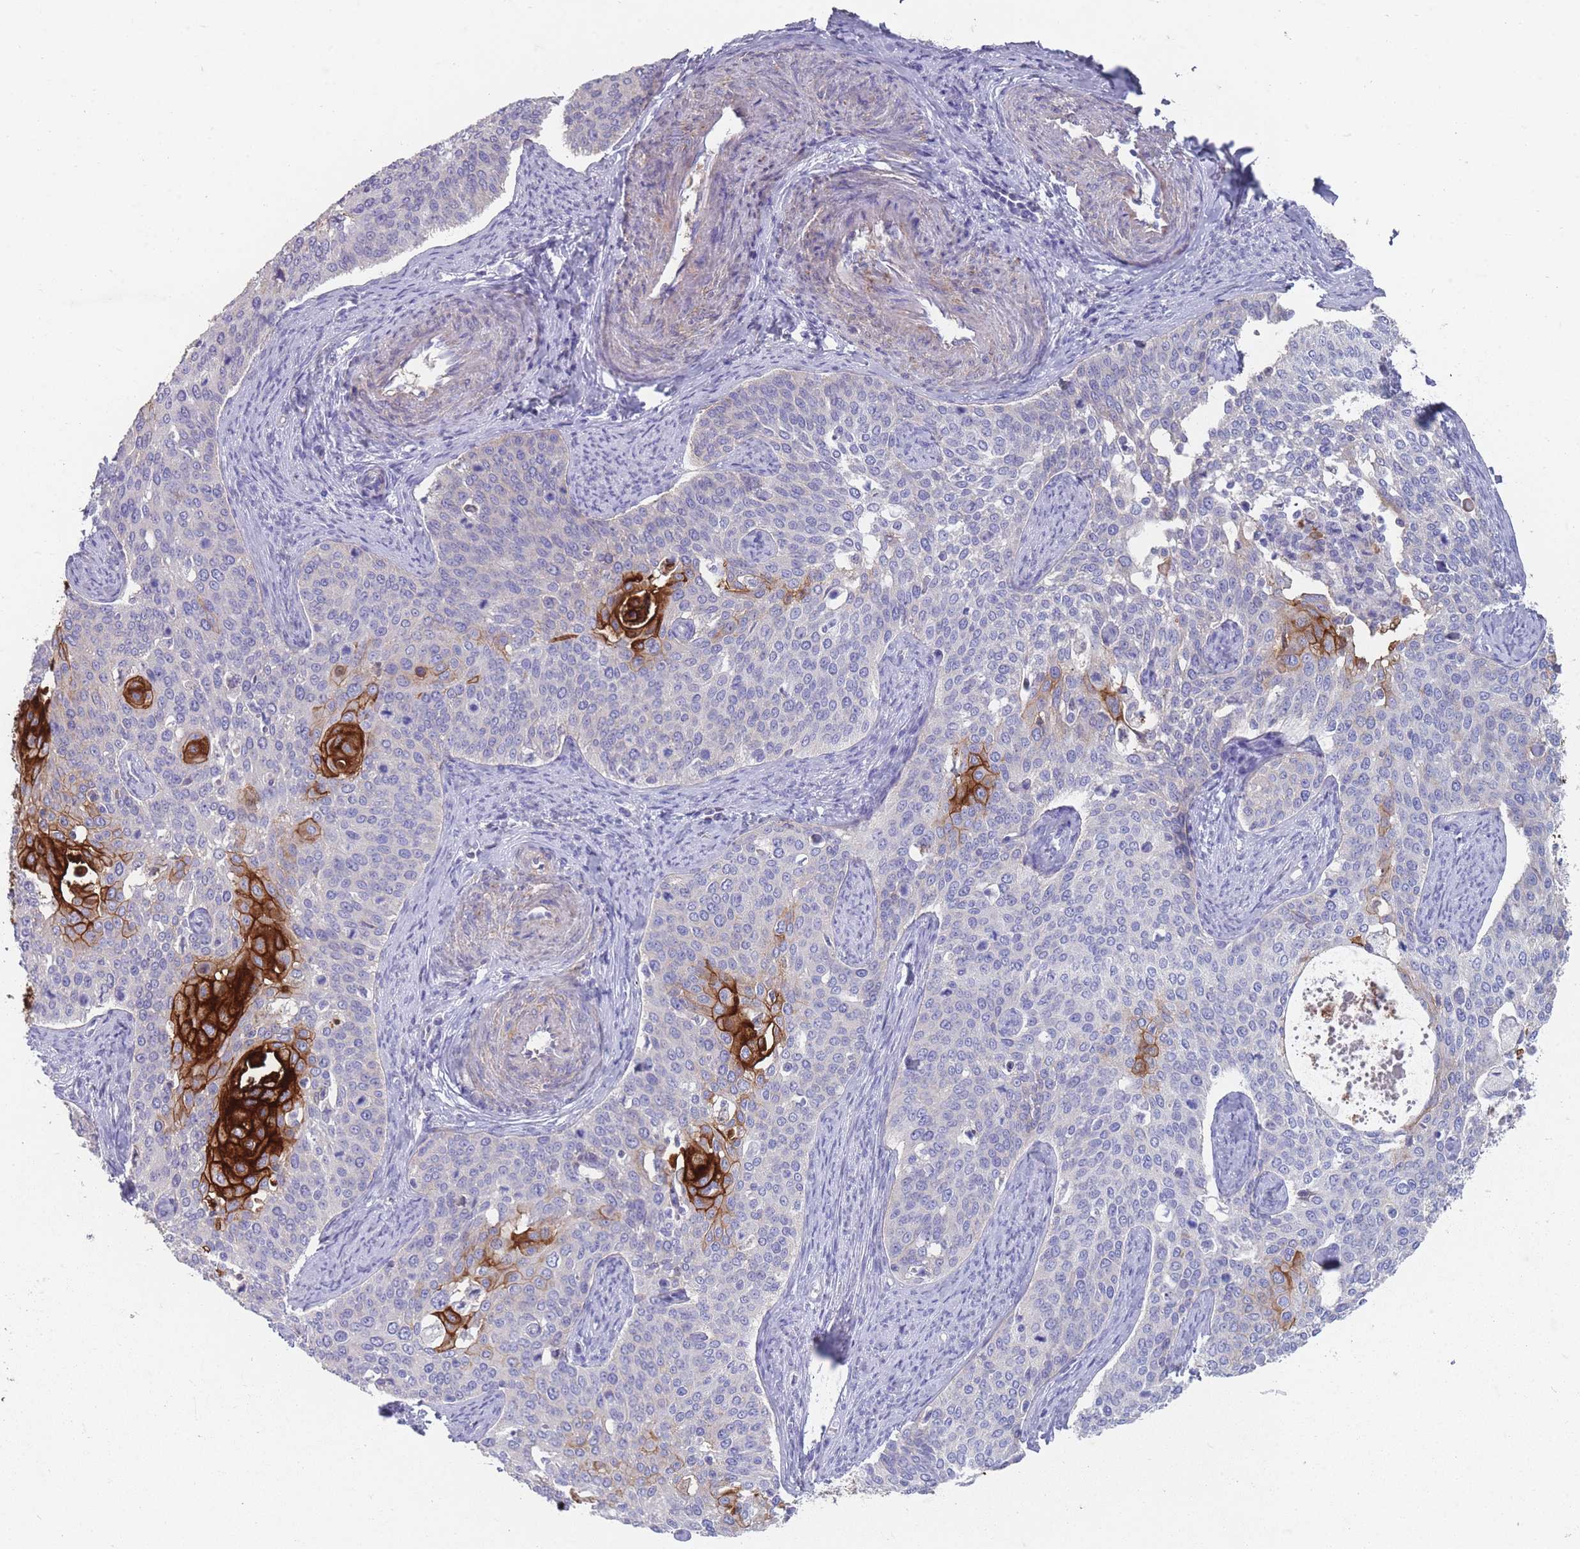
{"staining": {"intensity": "strong", "quantity": "<25%", "location": "cytoplasmic/membranous"}, "tissue": "cervical cancer", "cell_type": "Tumor cells", "image_type": "cancer", "snomed": [{"axis": "morphology", "description": "Squamous cell carcinoma, NOS"}, {"axis": "topography", "description": "Cervix"}], "caption": "Human cervical cancer (squamous cell carcinoma) stained for a protein (brown) reveals strong cytoplasmic/membranous positive staining in approximately <25% of tumor cells.", "gene": "RHBG", "patient": {"sex": "female", "age": 44}}